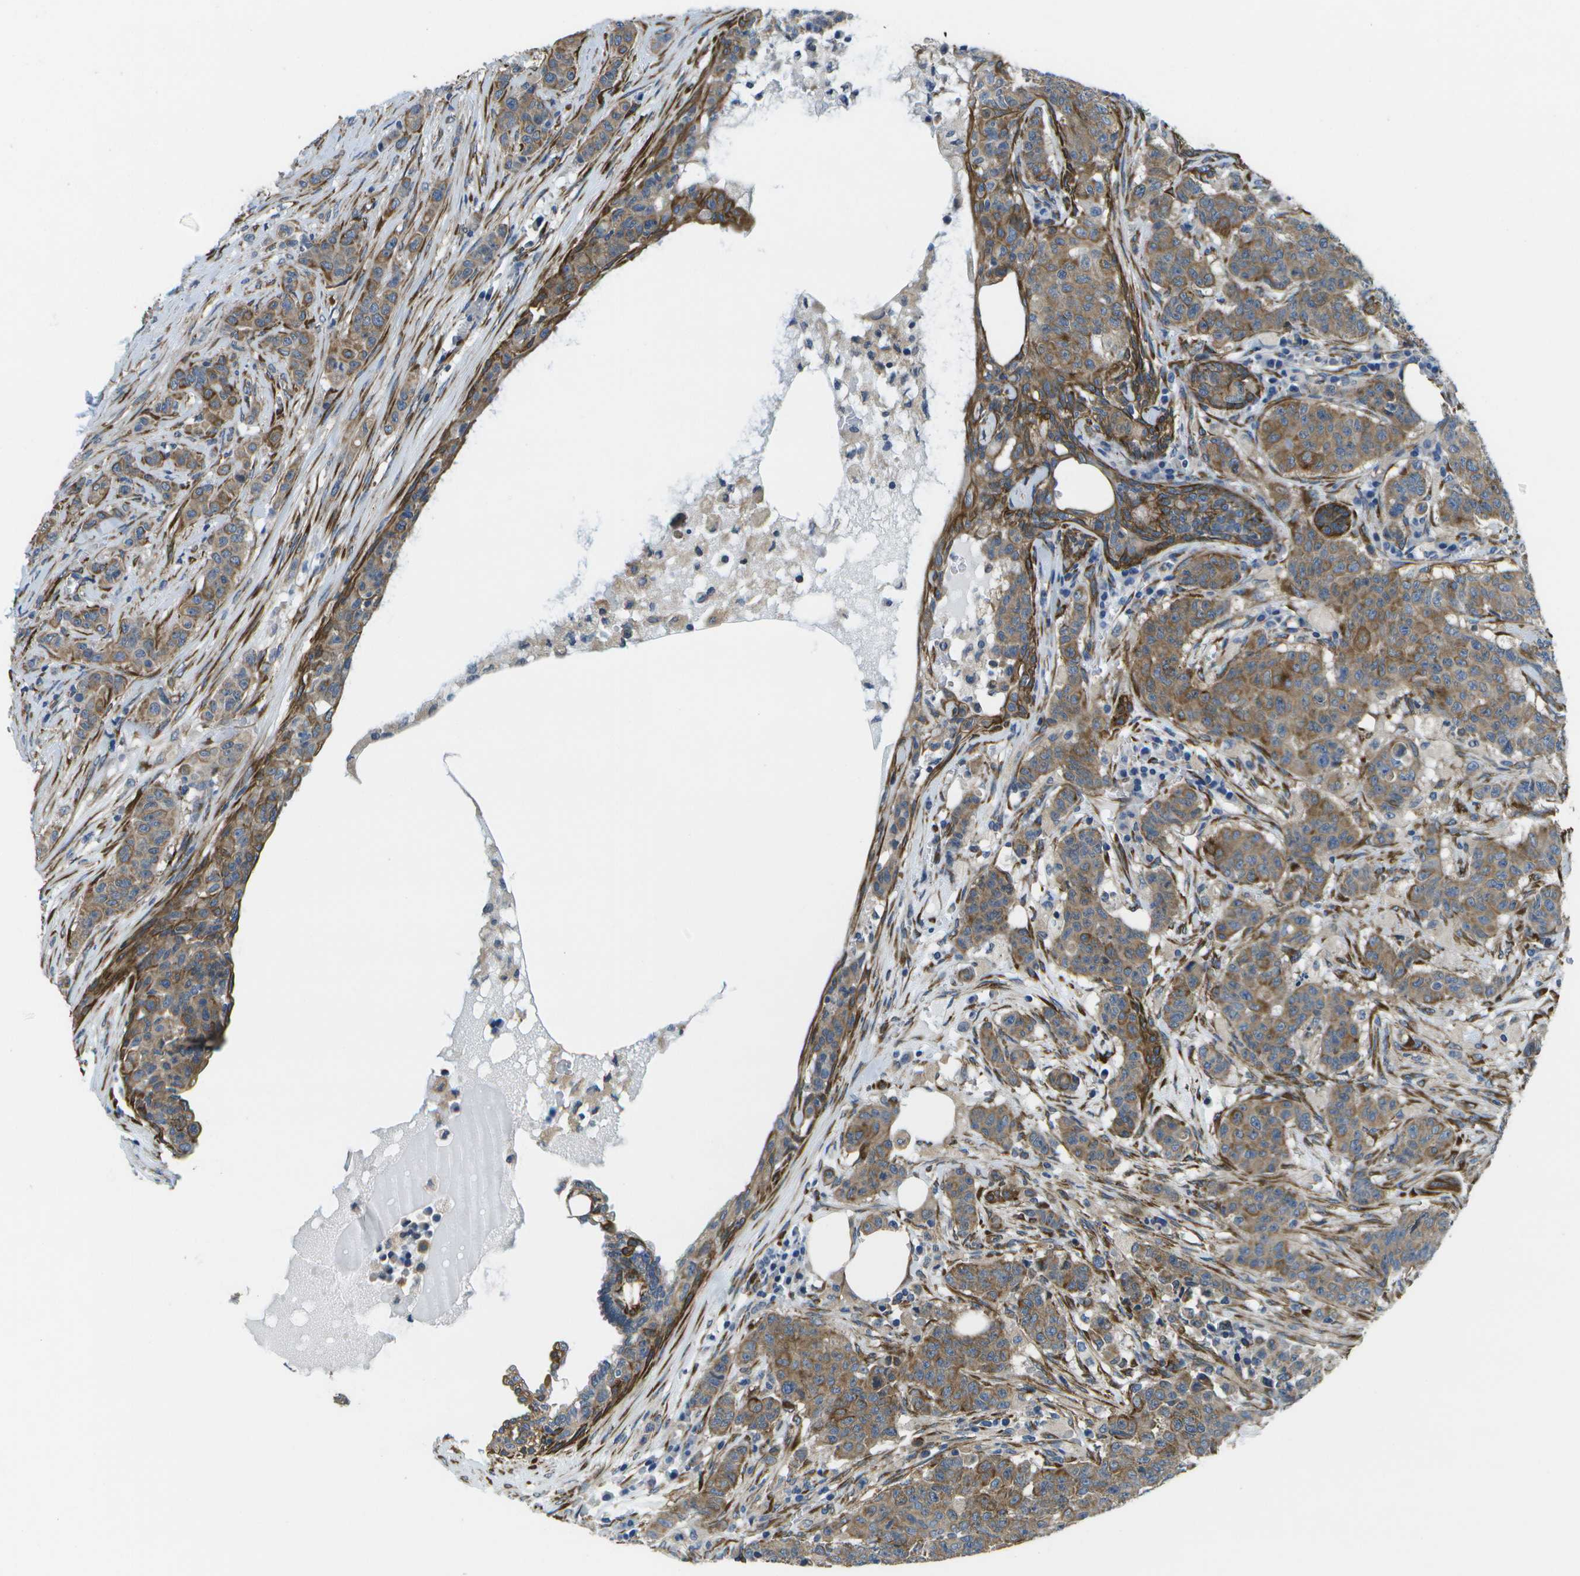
{"staining": {"intensity": "weak", "quantity": ">75%", "location": "cytoplasmic/membranous"}, "tissue": "breast cancer", "cell_type": "Tumor cells", "image_type": "cancer", "snomed": [{"axis": "morphology", "description": "Normal tissue, NOS"}, {"axis": "morphology", "description": "Duct carcinoma"}, {"axis": "topography", "description": "Breast"}], "caption": "The immunohistochemical stain shows weak cytoplasmic/membranous staining in tumor cells of infiltrating ductal carcinoma (breast) tissue.", "gene": "P3H1", "patient": {"sex": "female", "age": 40}}